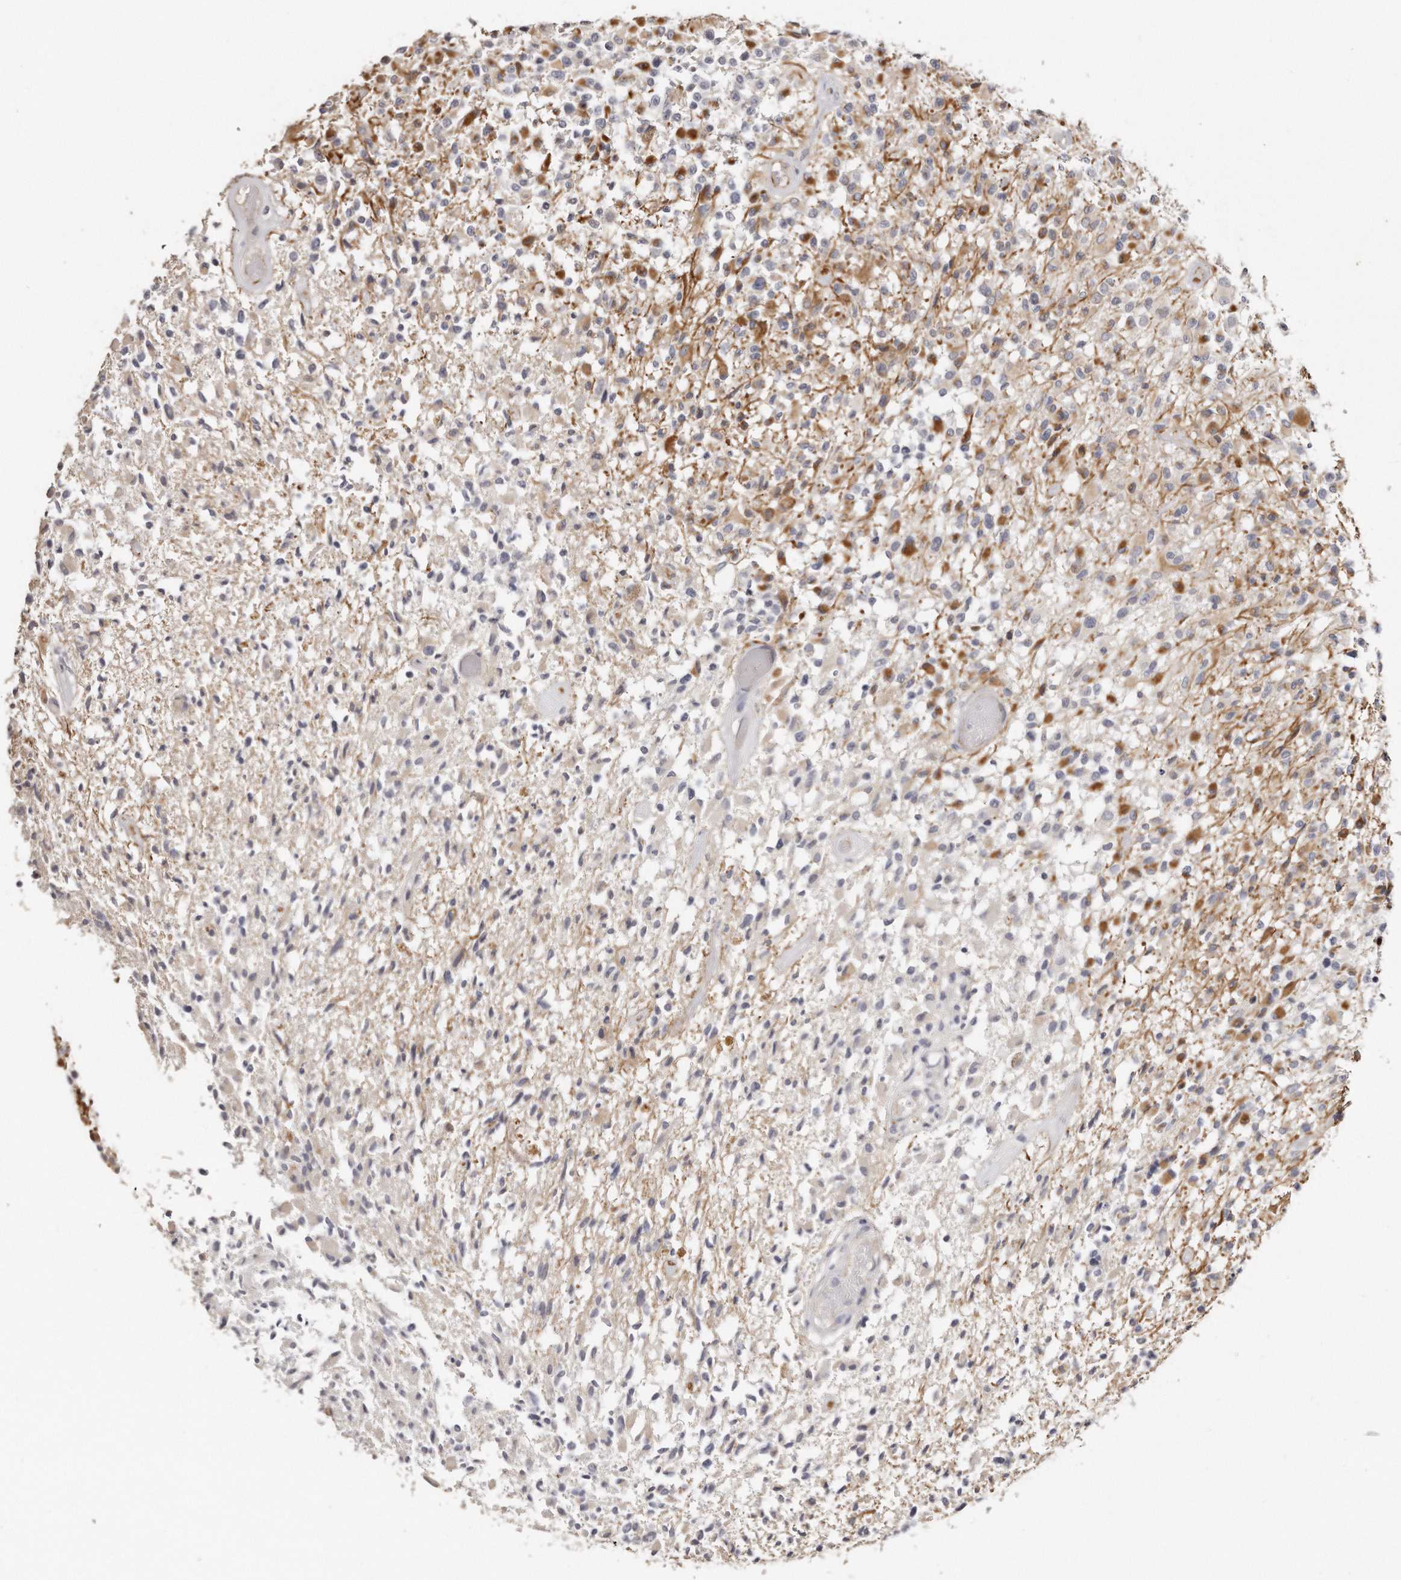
{"staining": {"intensity": "moderate", "quantity": "<25%", "location": "cytoplasmic/membranous"}, "tissue": "glioma", "cell_type": "Tumor cells", "image_type": "cancer", "snomed": [{"axis": "morphology", "description": "Glioma, malignant, High grade"}, {"axis": "morphology", "description": "Glioblastoma, NOS"}, {"axis": "topography", "description": "Brain"}], "caption": "A low amount of moderate cytoplasmic/membranous positivity is identified in approximately <25% of tumor cells in glioma tissue.", "gene": "ZYG11A", "patient": {"sex": "male", "age": 60}}